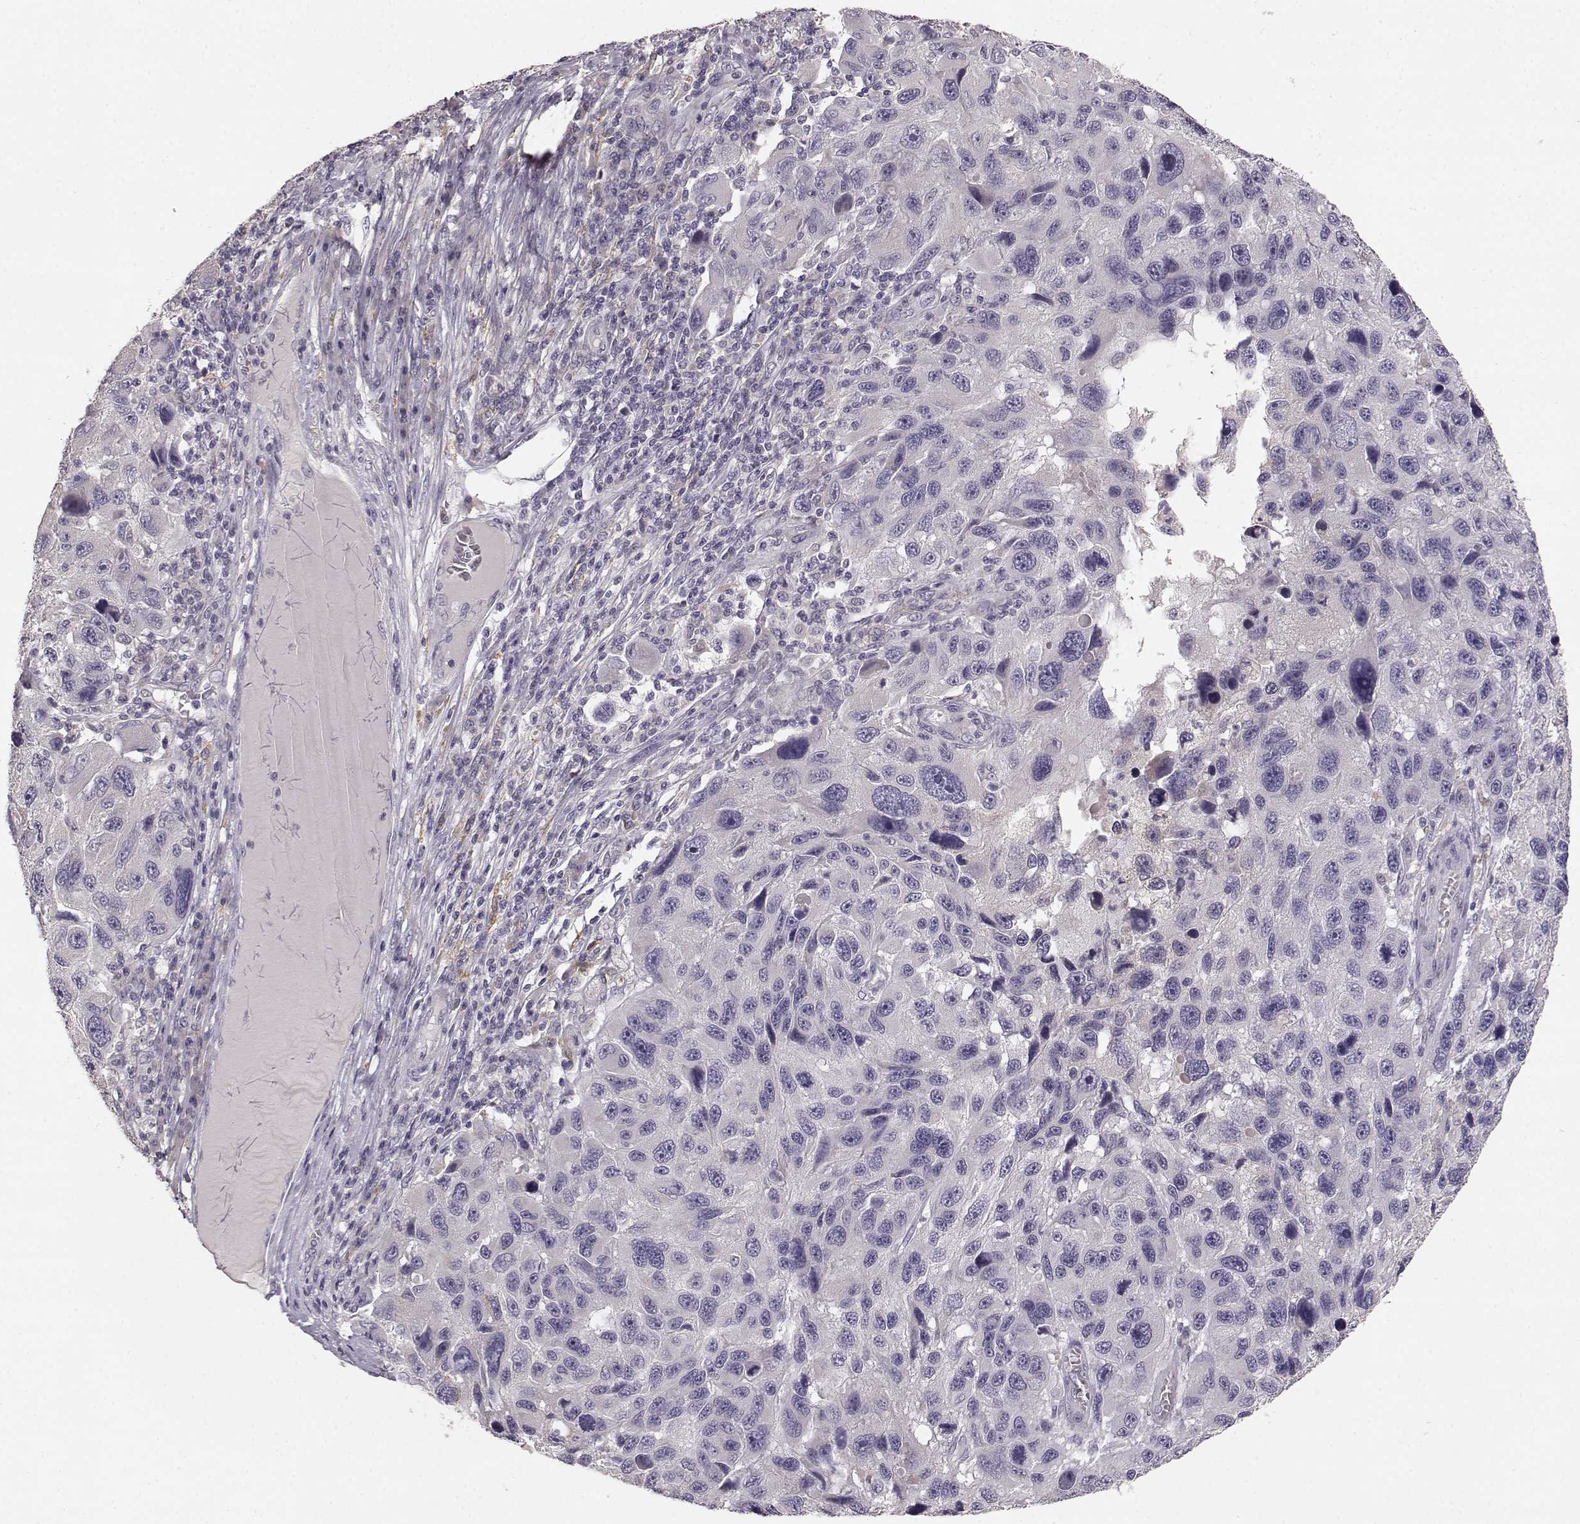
{"staining": {"intensity": "negative", "quantity": "none", "location": "none"}, "tissue": "melanoma", "cell_type": "Tumor cells", "image_type": "cancer", "snomed": [{"axis": "morphology", "description": "Malignant melanoma, NOS"}, {"axis": "topography", "description": "Skin"}], "caption": "Malignant melanoma stained for a protein using immunohistochemistry exhibits no staining tumor cells.", "gene": "GHR", "patient": {"sex": "male", "age": 53}}